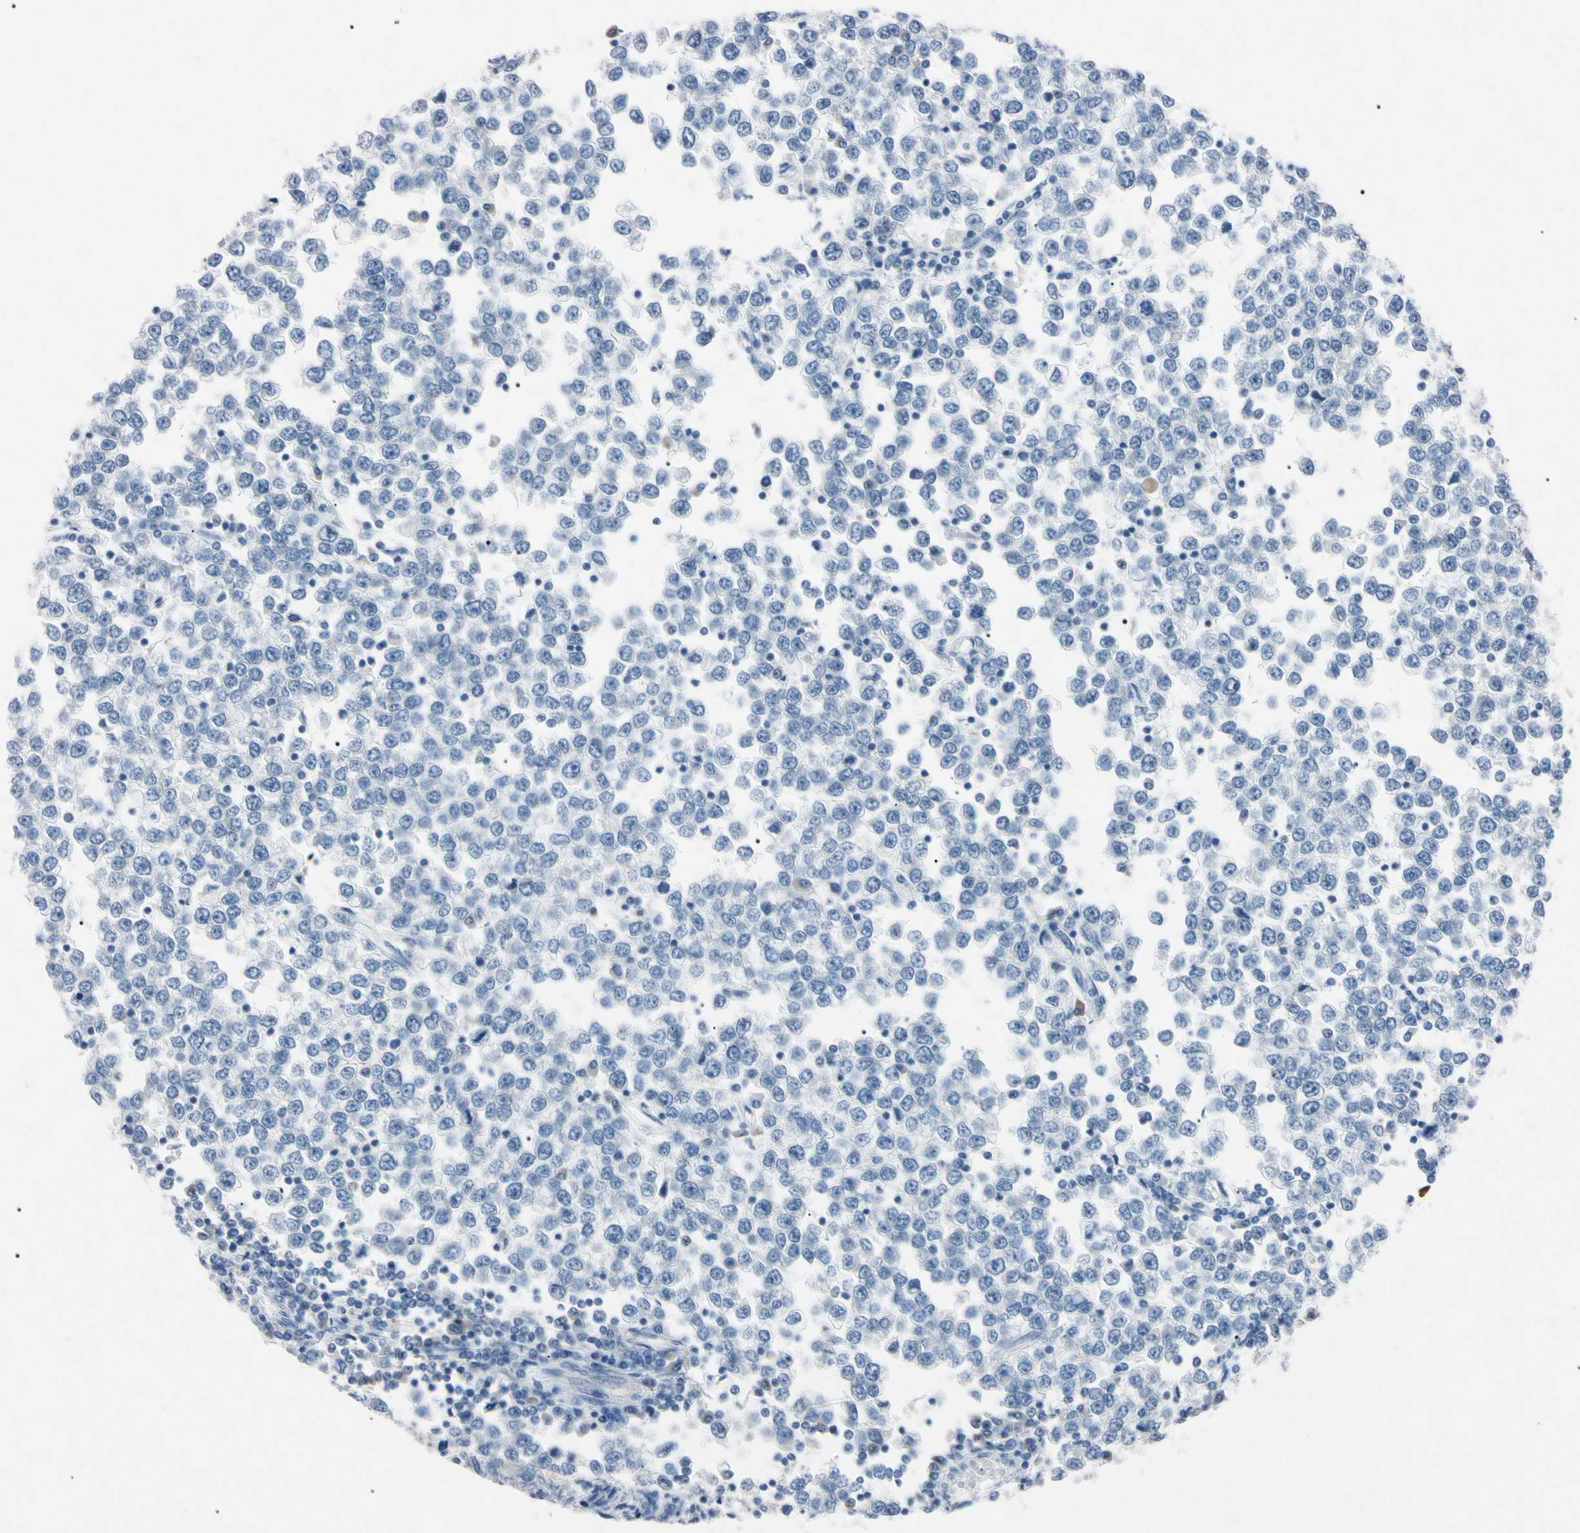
{"staining": {"intensity": "negative", "quantity": "none", "location": "none"}, "tissue": "testis cancer", "cell_type": "Tumor cells", "image_type": "cancer", "snomed": [{"axis": "morphology", "description": "Seminoma, NOS"}, {"axis": "topography", "description": "Testis"}], "caption": "The immunohistochemistry (IHC) histopathology image has no significant positivity in tumor cells of testis seminoma tissue. Brightfield microscopy of IHC stained with DAB (brown) and hematoxylin (blue), captured at high magnification.", "gene": "ELN", "patient": {"sex": "male", "age": 65}}